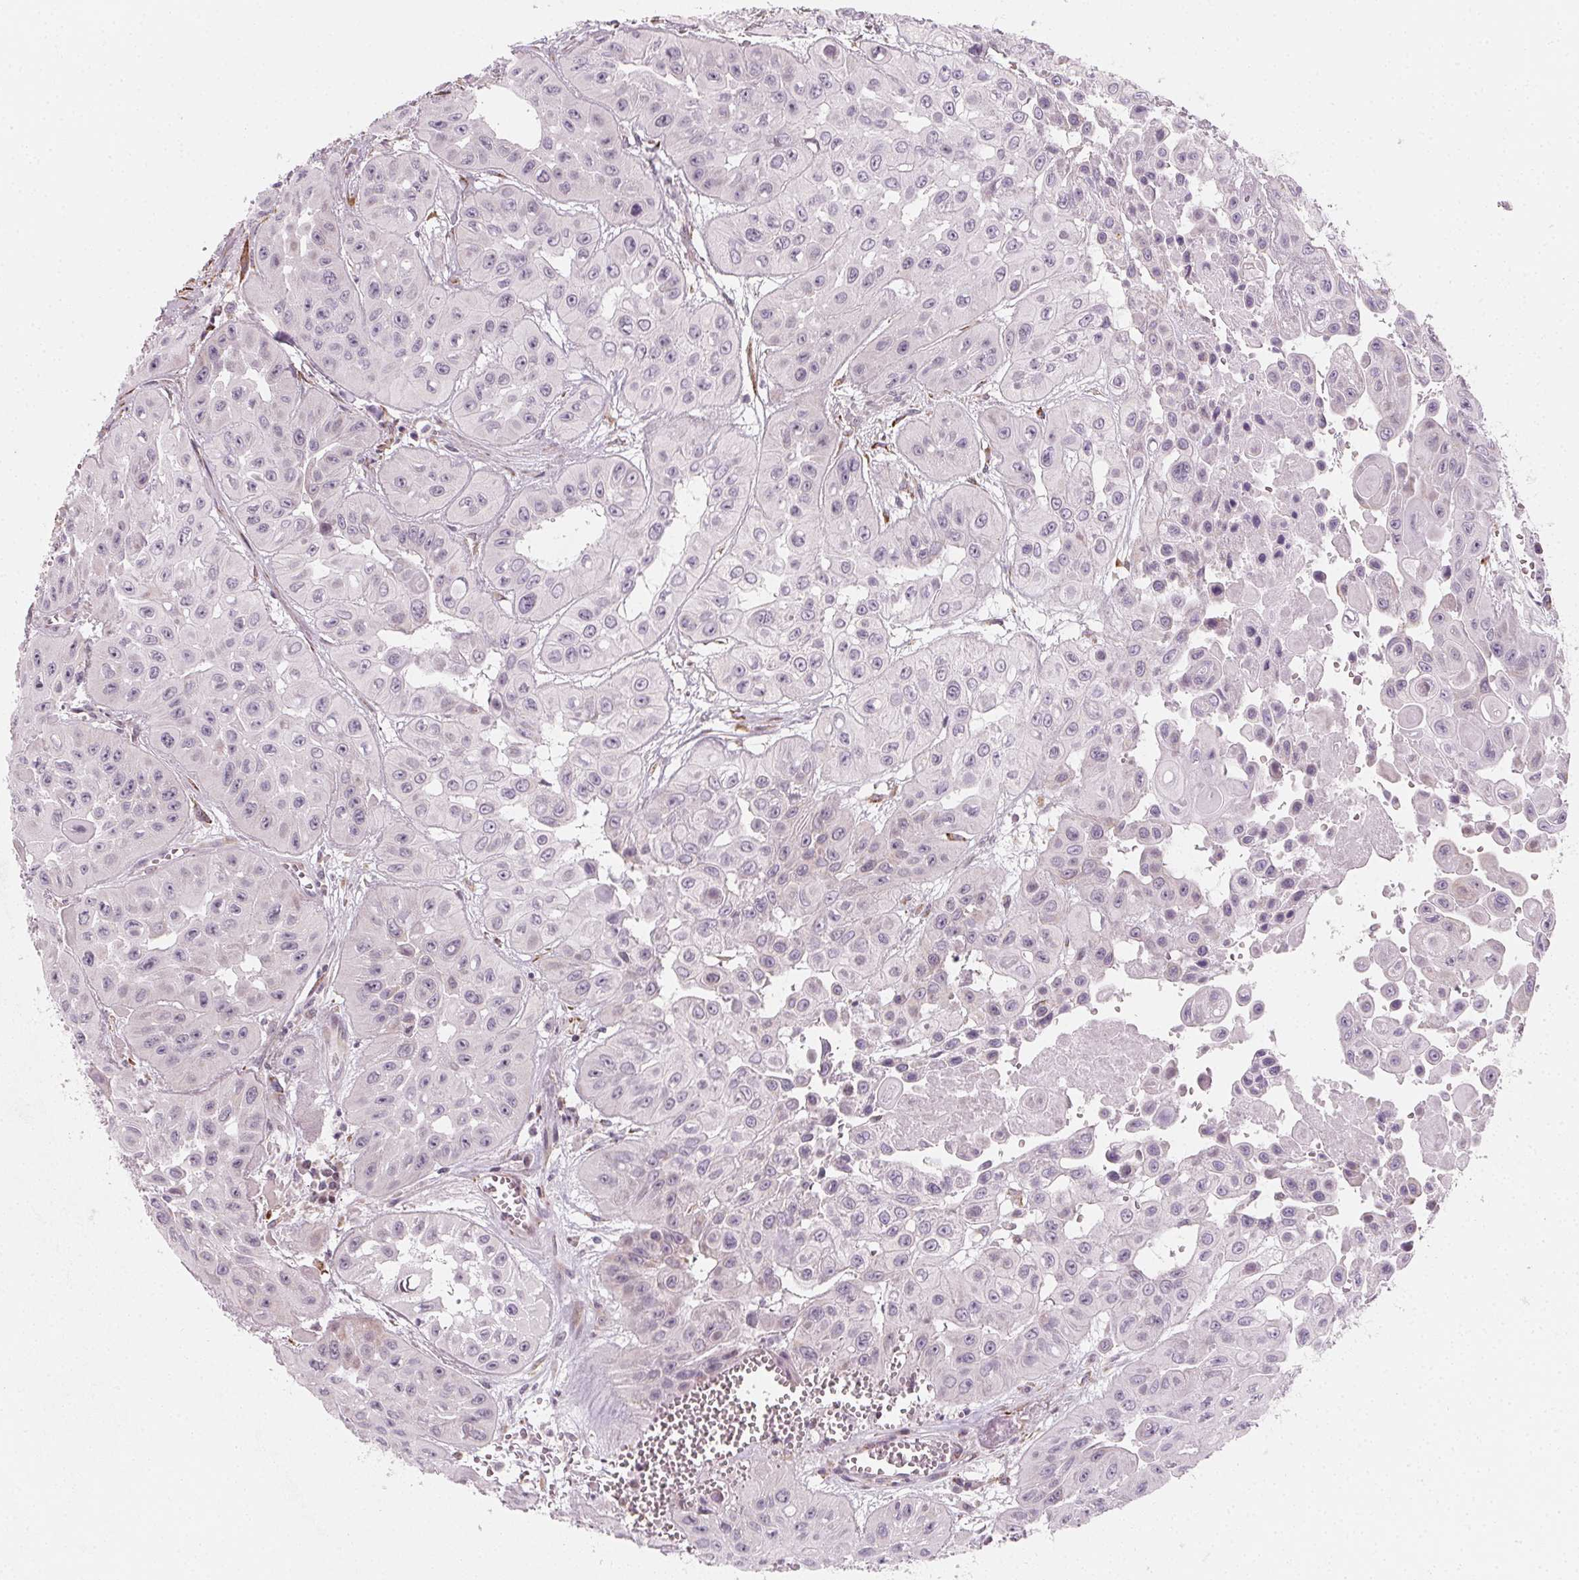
{"staining": {"intensity": "negative", "quantity": "none", "location": "none"}, "tissue": "head and neck cancer", "cell_type": "Tumor cells", "image_type": "cancer", "snomed": [{"axis": "morphology", "description": "Adenocarcinoma, NOS"}, {"axis": "topography", "description": "Head-Neck"}], "caption": "Micrograph shows no protein expression in tumor cells of adenocarcinoma (head and neck) tissue. (DAB (3,3'-diaminobenzidine) immunohistochemistry, high magnification).", "gene": "CCDC96", "patient": {"sex": "male", "age": 73}}